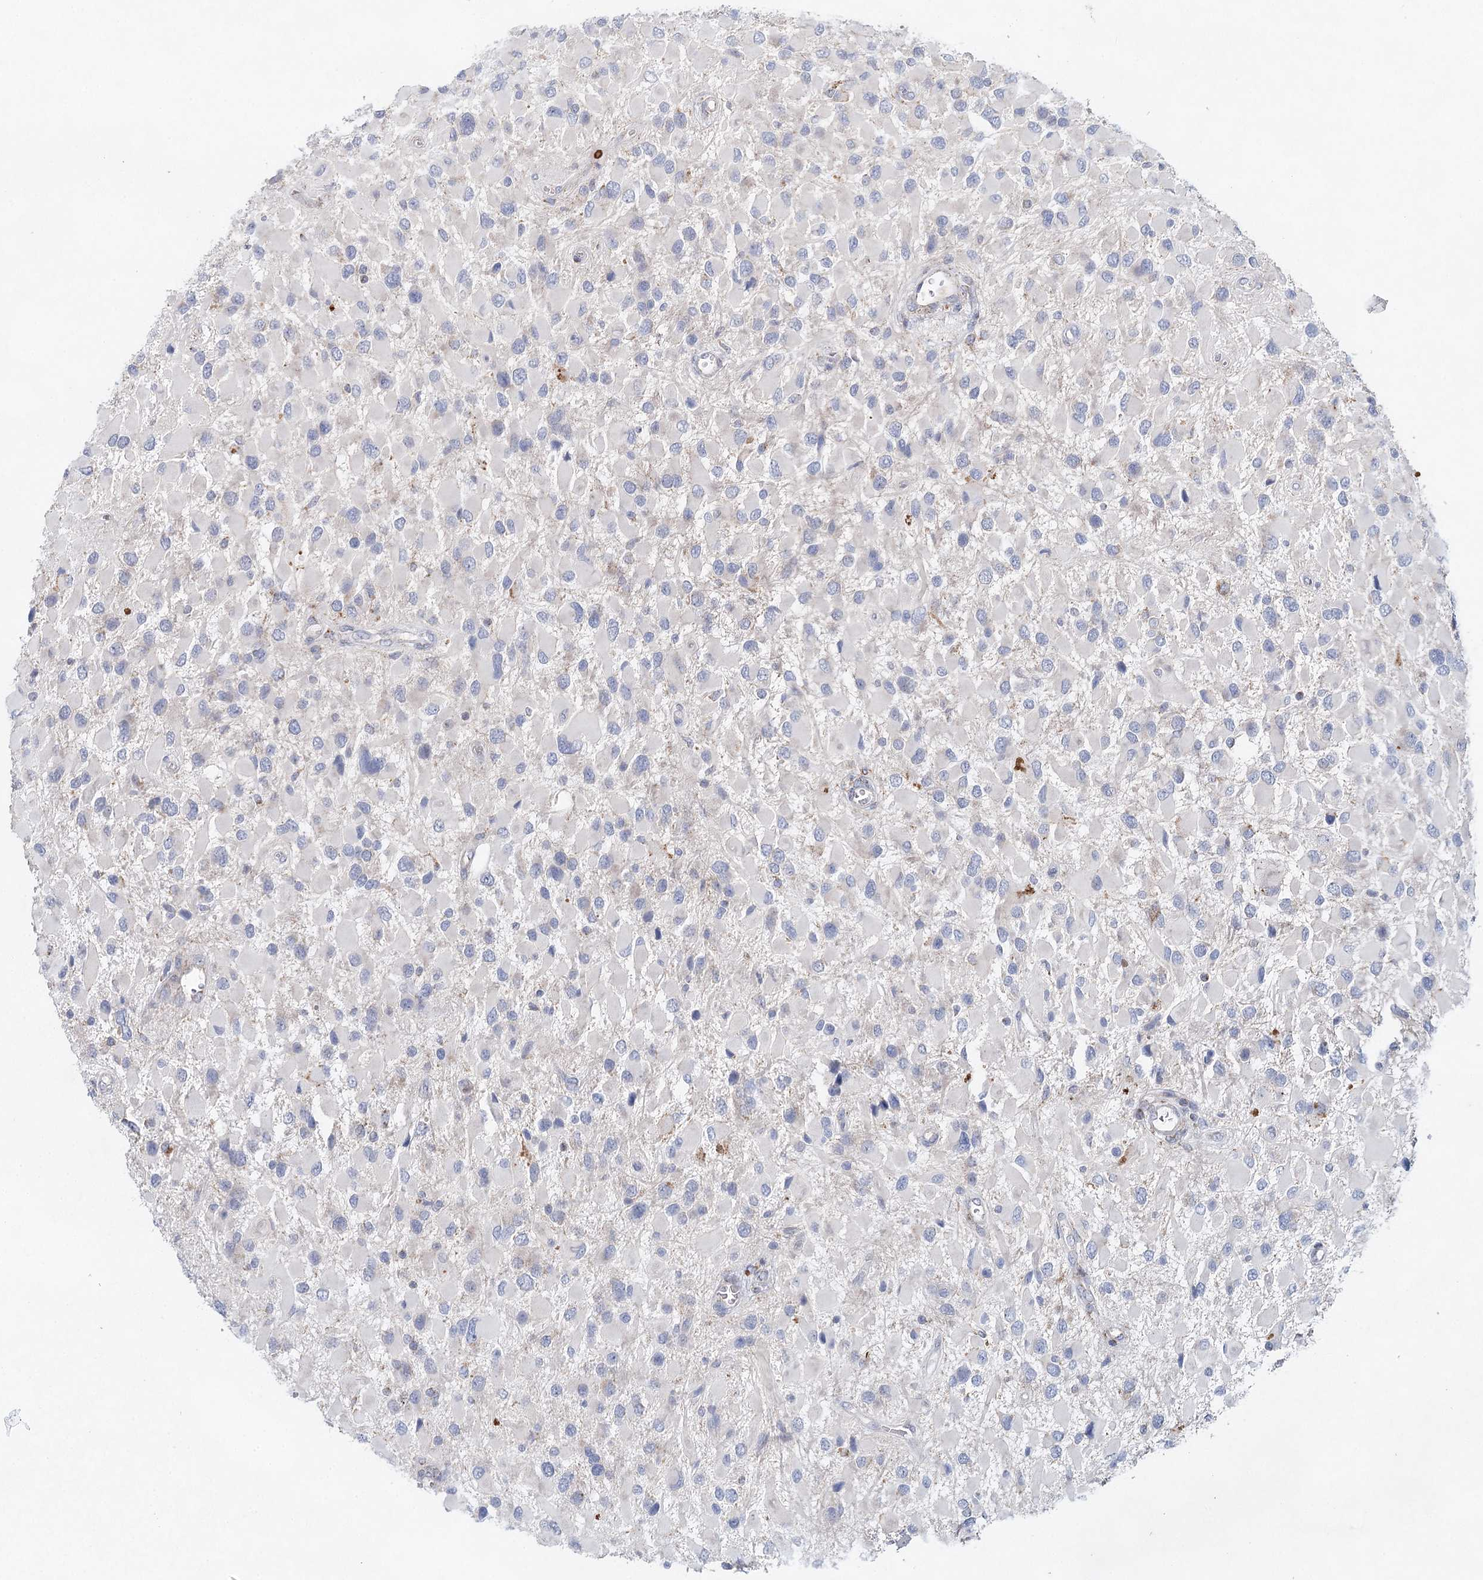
{"staining": {"intensity": "negative", "quantity": "none", "location": "none"}, "tissue": "glioma", "cell_type": "Tumor cells", "image_type": "cancer", "snomed": [{"axis": "morphology", "description": "Glioma, malignant, High grade"}, {"axis": "topography", "description": "Brain"}], "caption": "This histopathology image is of high-grade glioma (malignant) stained with IHC to label a protein in brown with the nuclei are counter-stained blue. There is no expression in tumor cells.", "gene": "XPO6", "patient": {"sex": "male", "age": 53}}